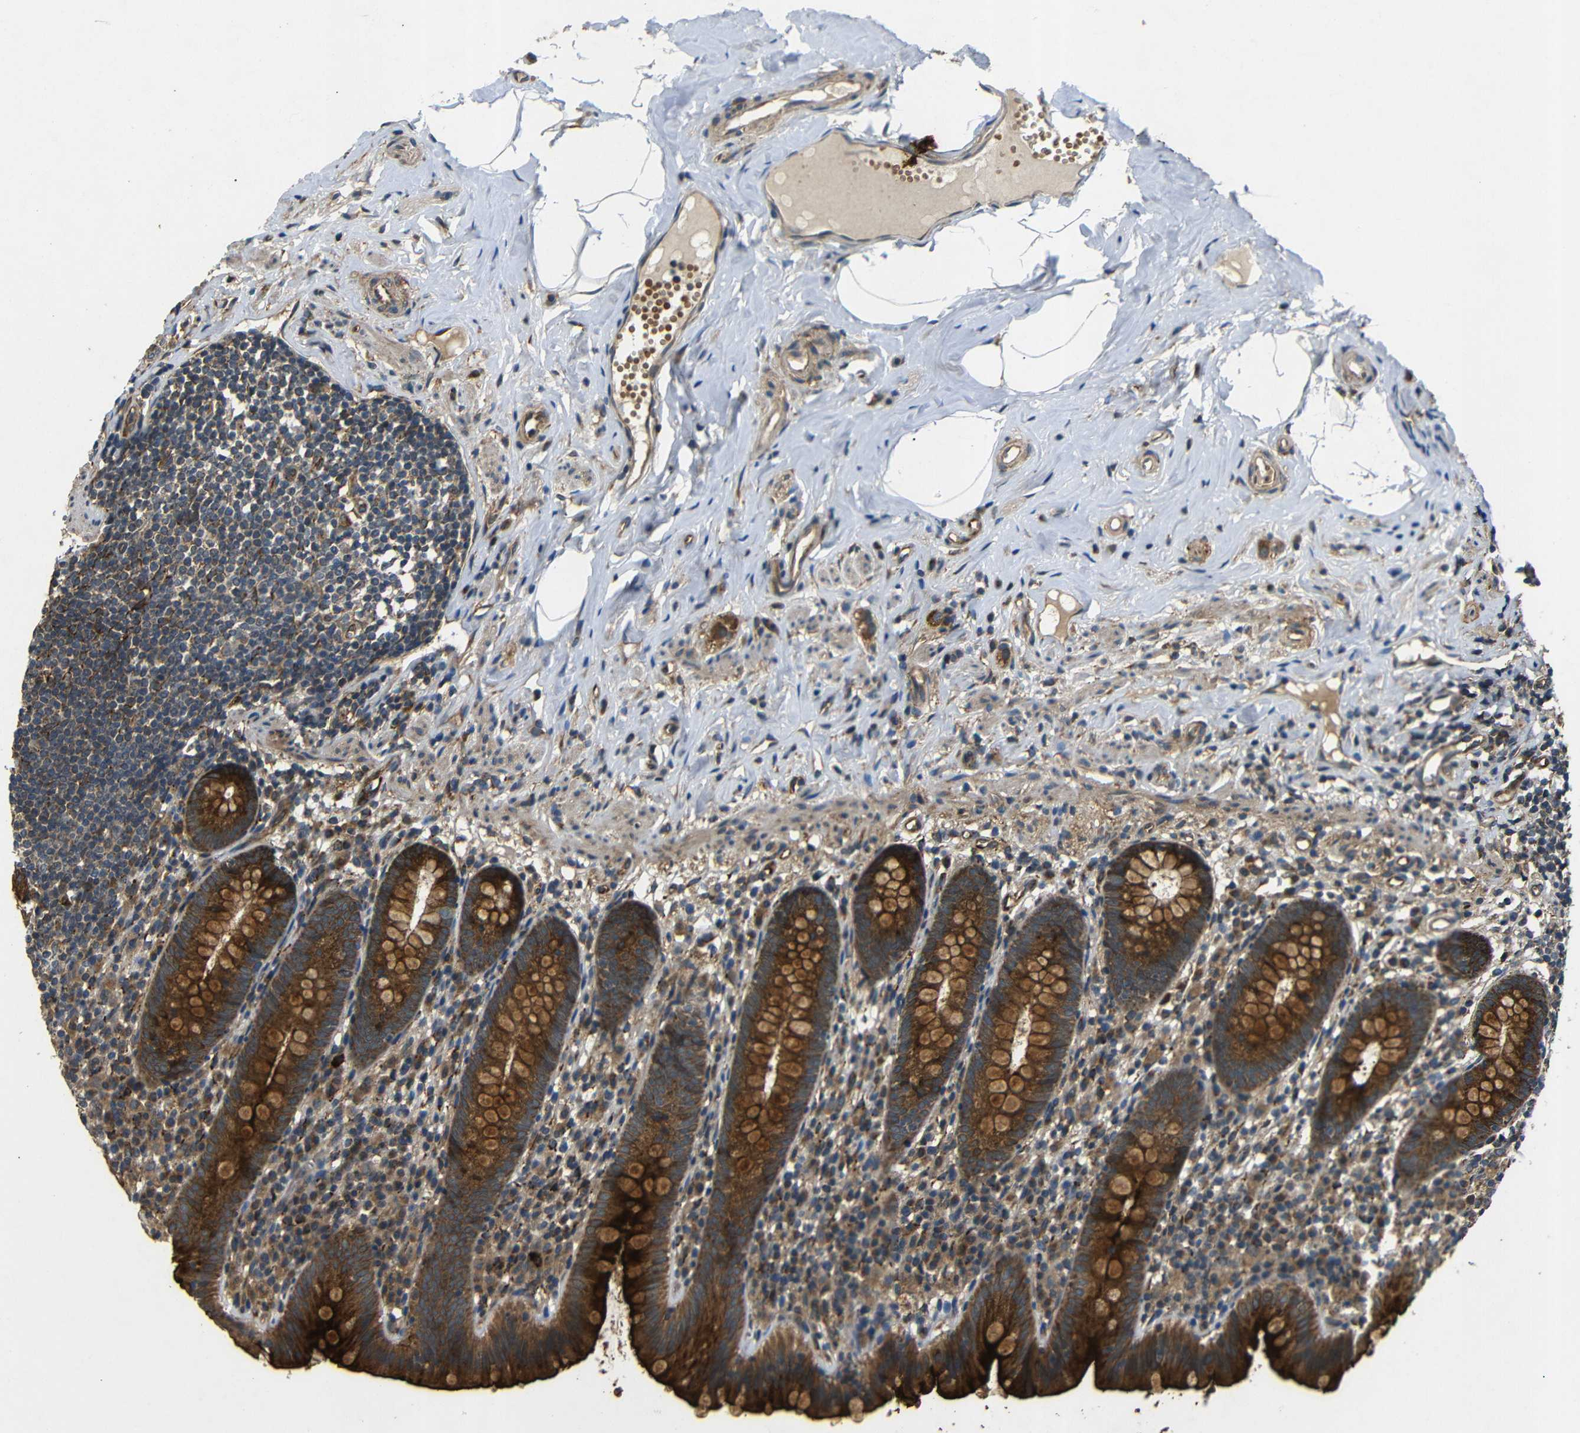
{"staining": {"intensity": "strong", "quantity": ">75%", "location": "cytoplasmic/membranous"}, "tissue": "appendix", "cell_type": "Glandular cells", "image_type": "normal", "snomed": [{"axis": "morphology", "description": "Normal tissue, NOS"}, {"axis": "topography", "description": "Appendix"}], "caption": "Immunohistochemical staining of normal appendix shows high levels of strong cytoplasmic/membranous expression in approximately >75% of glandular cells.", "gene": "TRPC1", "patient": {"sex": "male", "age": 52}}